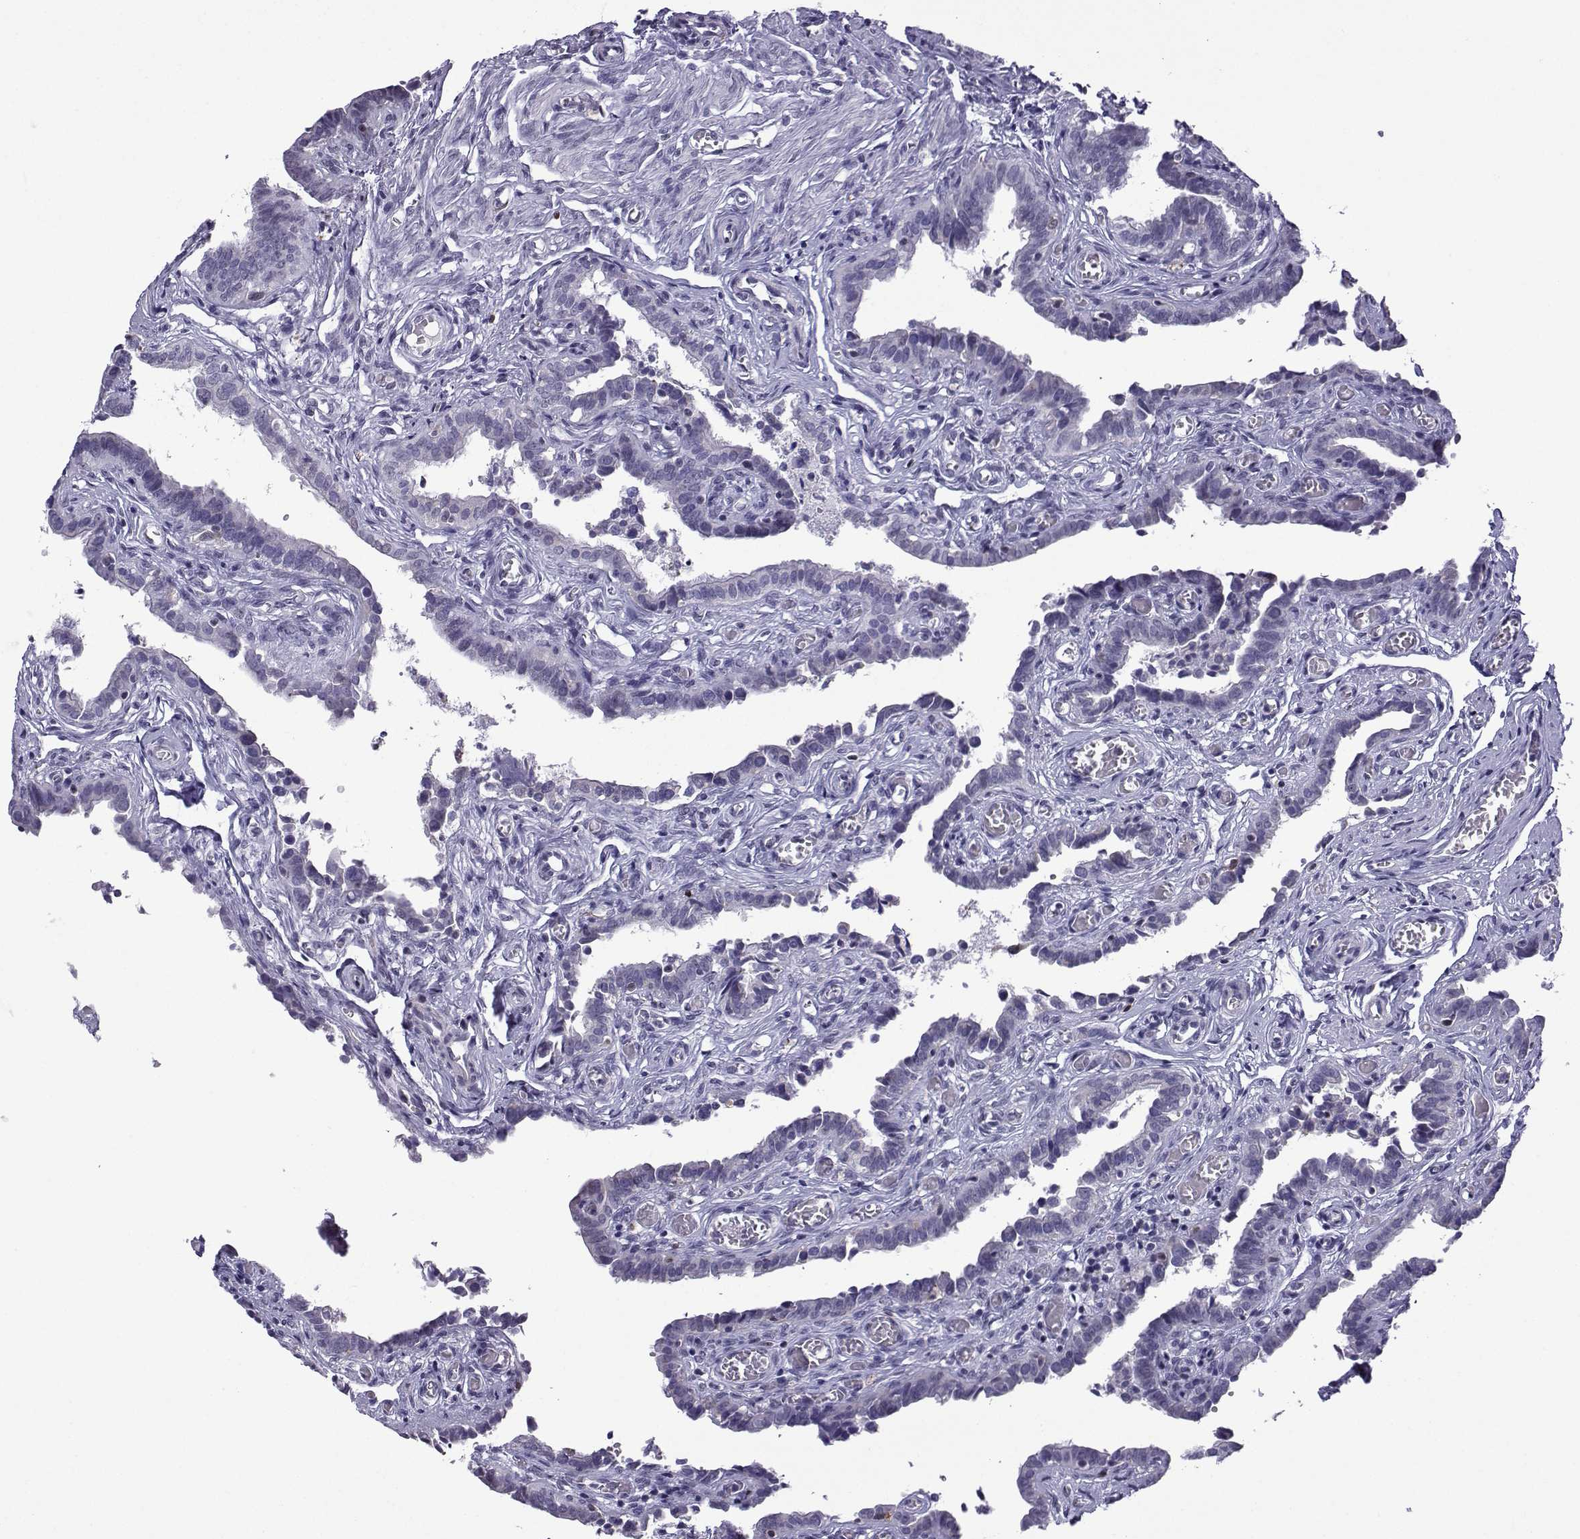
{"staining": {"intensity": "negative", "quantity": "none", "location": "none"}, "tissue": "fallopian tube", "cell_type": "Glandular cells", "image_type": "normal", "snomed": [{"axis": "morphology", "description": "Normal tissue, NOS"}, {"axis": "morphology", "description": "Carcinoma, endometroid"}, {"axis": "topography", "description": "Fallopian tube"}, {"axis": "topography", "description": "Ovary"}], "caption": "Human fallopian tube stained for a protein using IHC exhibits no staining in glandular cells.", "gene": "HTR7", "patient": {"sex": "female", "age": 42}}